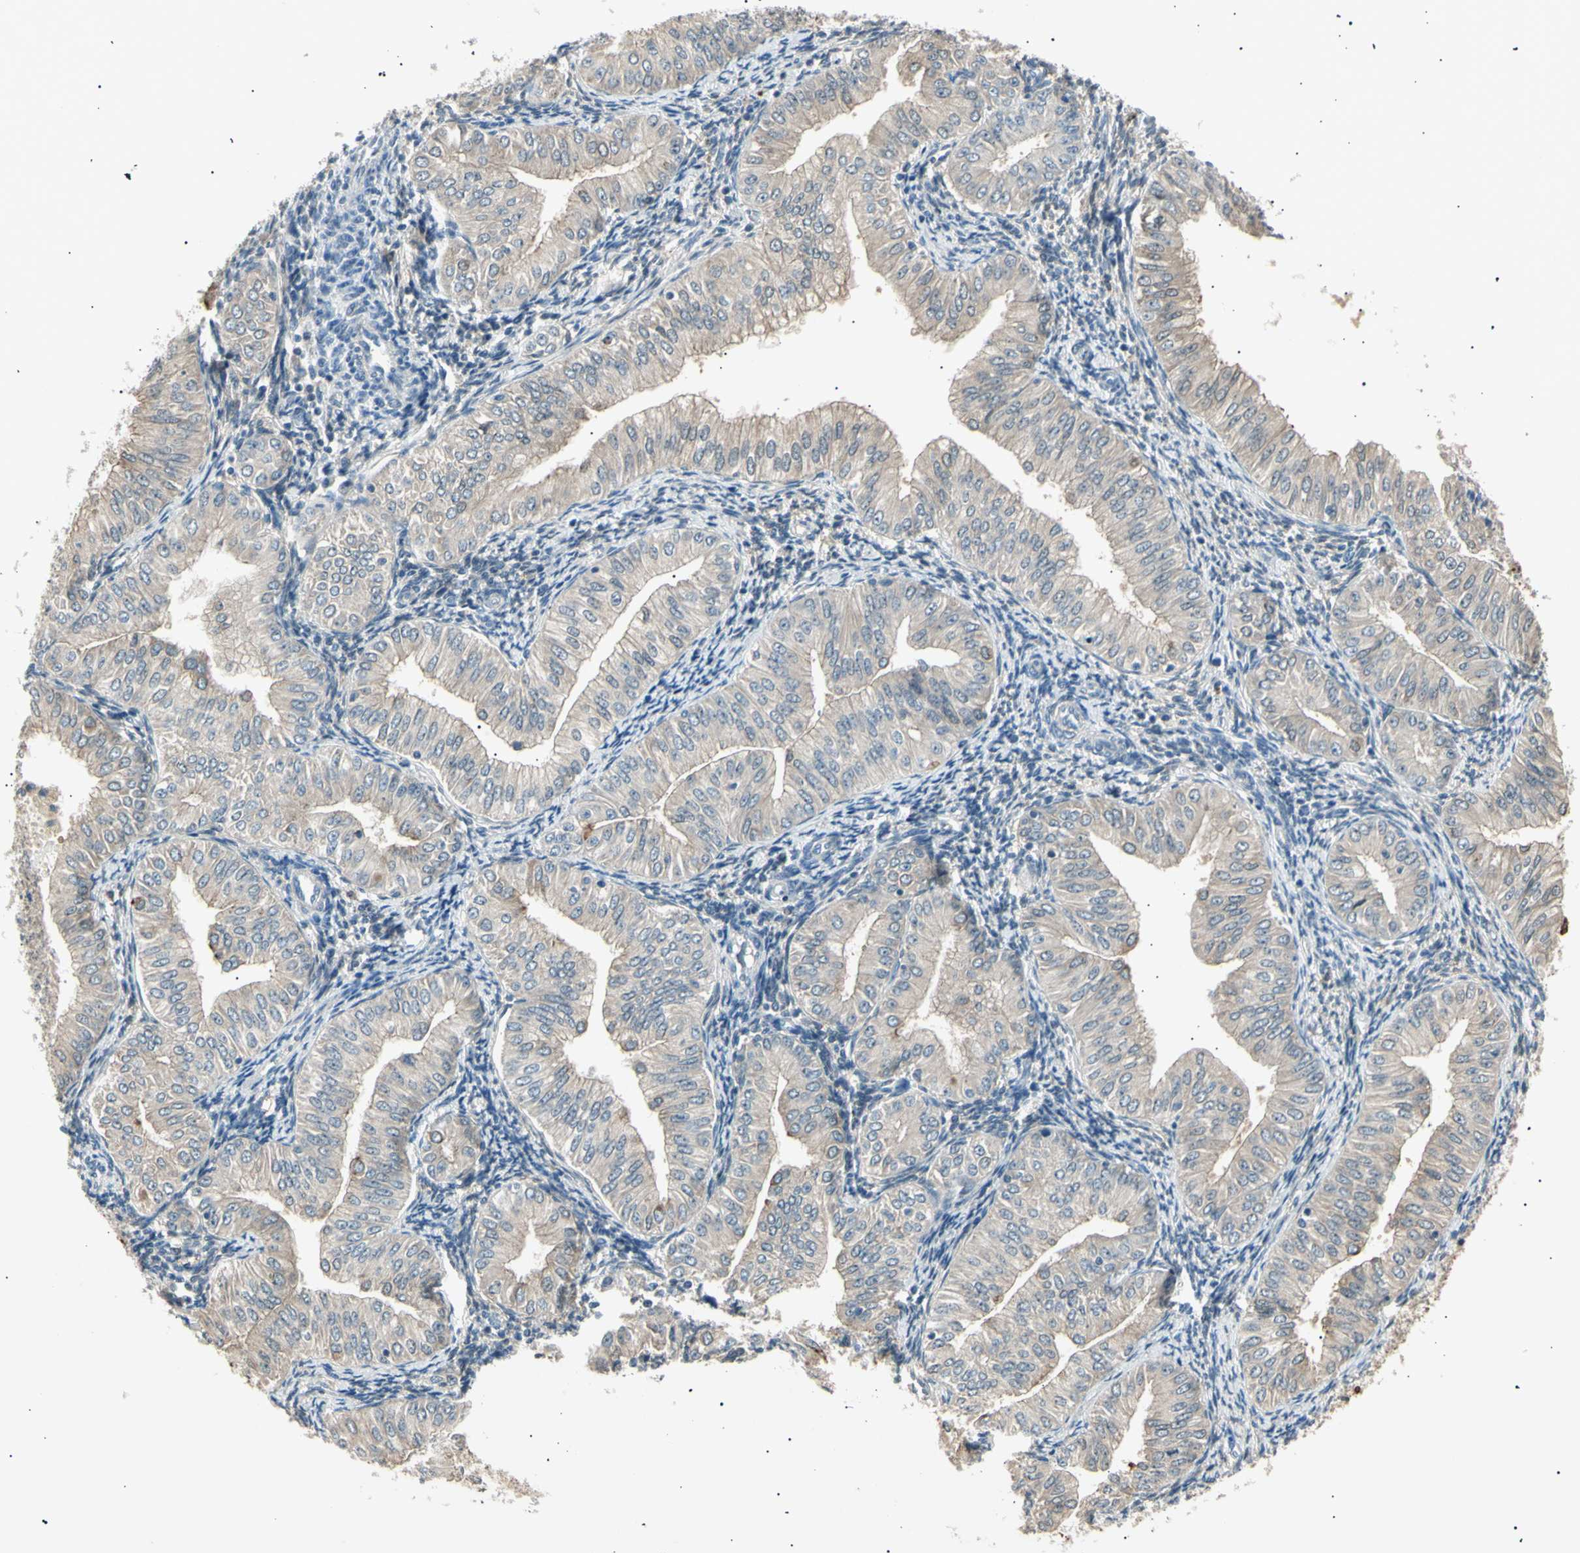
{"staining": {"intensity": "weak", "quantity": ">75%", "location": "cytoplasmic/membranous"}, "tissue": "endometrial cancer", "cell_type": "Tumor cells", "image_type": "cancer", "snomed": [{"axis": "morphology", "description": "Normal tissue, NOS"}, {"axis": "morphology", "description": "Adenocarcinoma, NOS"}, {"axis": "topography", "description": "Endometrium"}], "caption": "Adenocarcinoma (endometrial) was stained to show a protein in brown. There is low levels of weak cytoplasmic/membranous expression in about >75% of tumor cells. (DAB IHC, brown staining for protein, blue staining for nuclei).", "gene": "LHPP", "patient": {"sex": "female", "age": 53}}